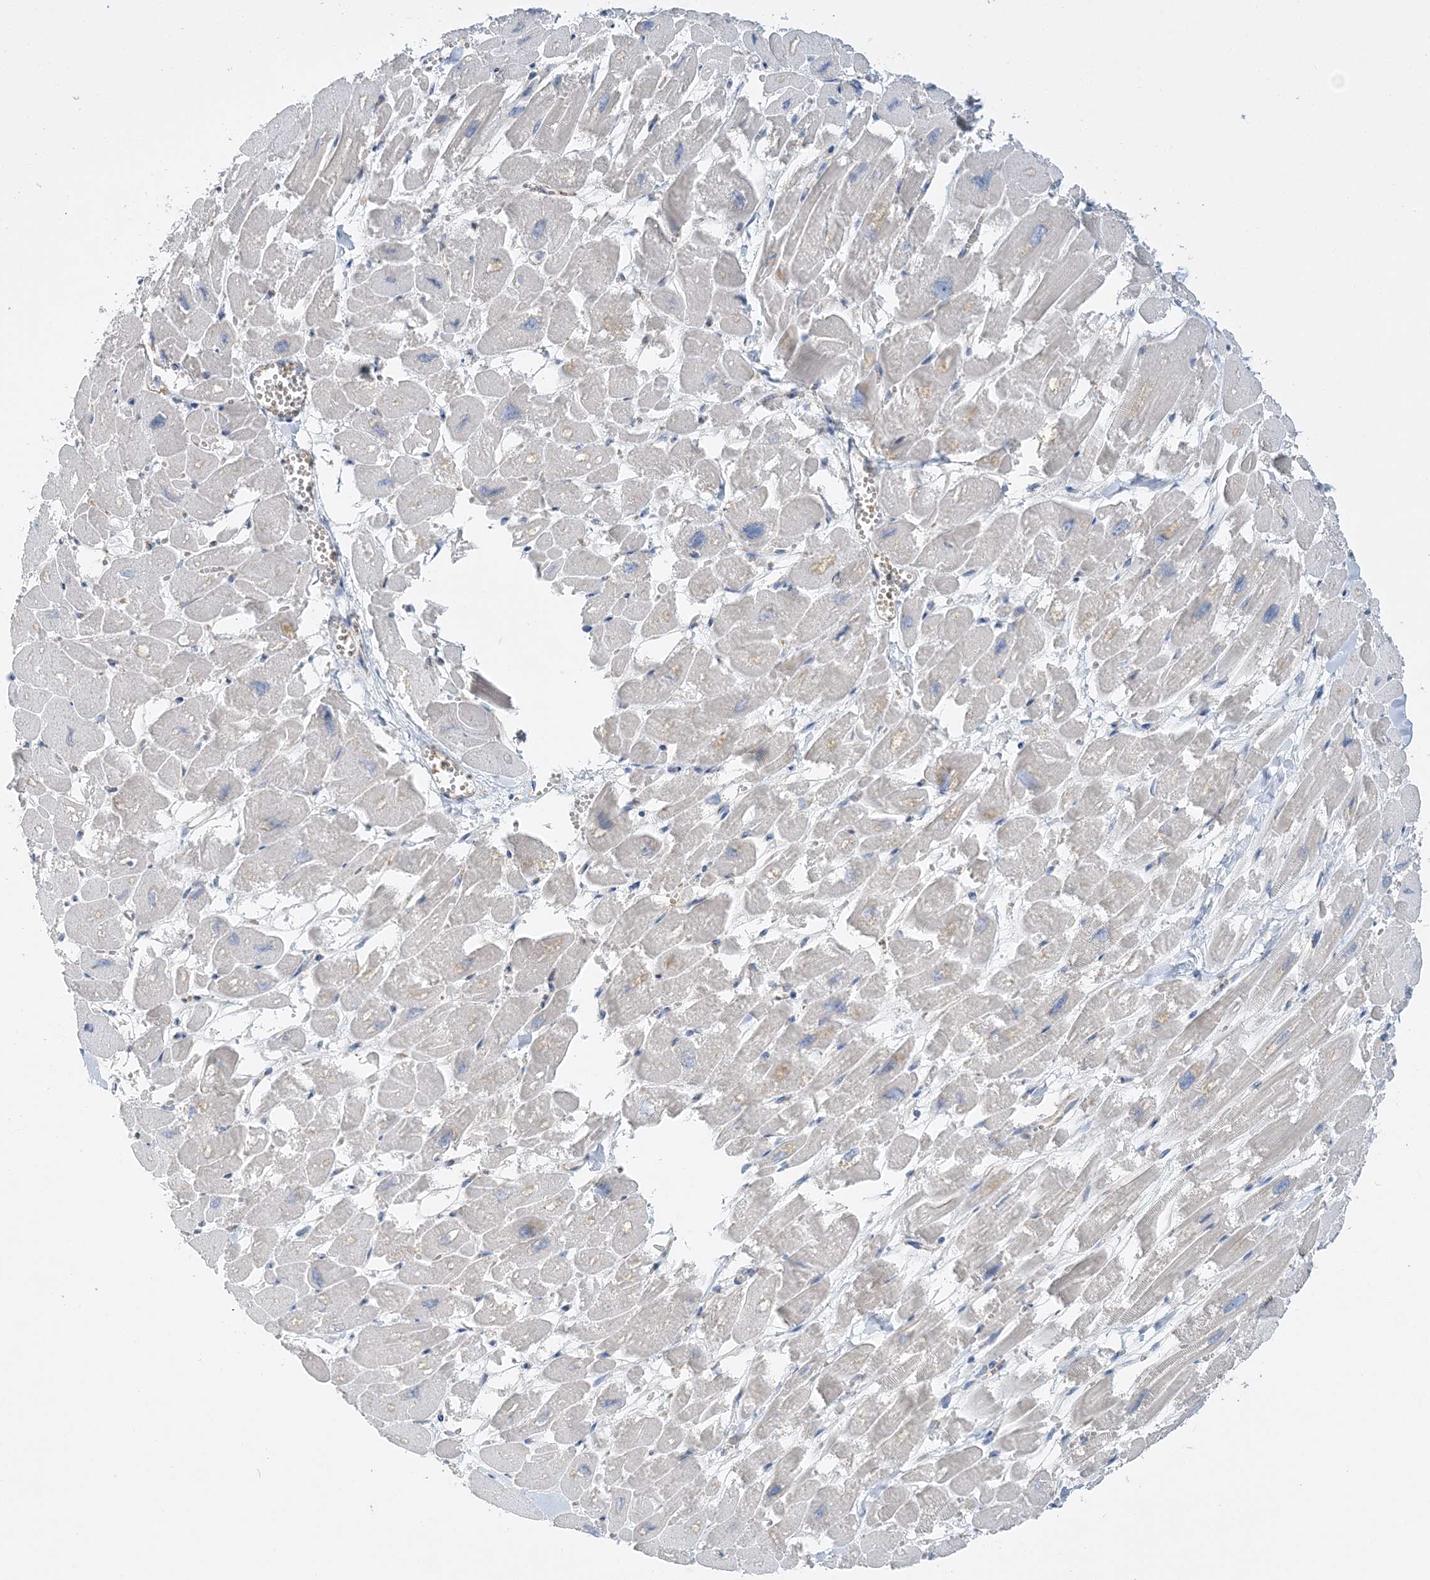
{"staining": {"intensity": "weak", "quantity": "25%-75%", "location": "cytoplasmic/membranous"}, "tissue": "heart muscle", "cell_type": "Cardiomyocytes", "image_type": "normal", "snomed": [{"axis": "morphology", "description": "Normal tissue, NOS"}, {"axis": "topography", "description": "Heart"}], "caption": "Immunohistochemical staining of normal heart muscle displays weak cytoplasmic/membranous protein positivity in about 25%-75% of cardiomyocytes.", "gene": "FAM114A2", "patient": {"sex": "male", "age": 54}}